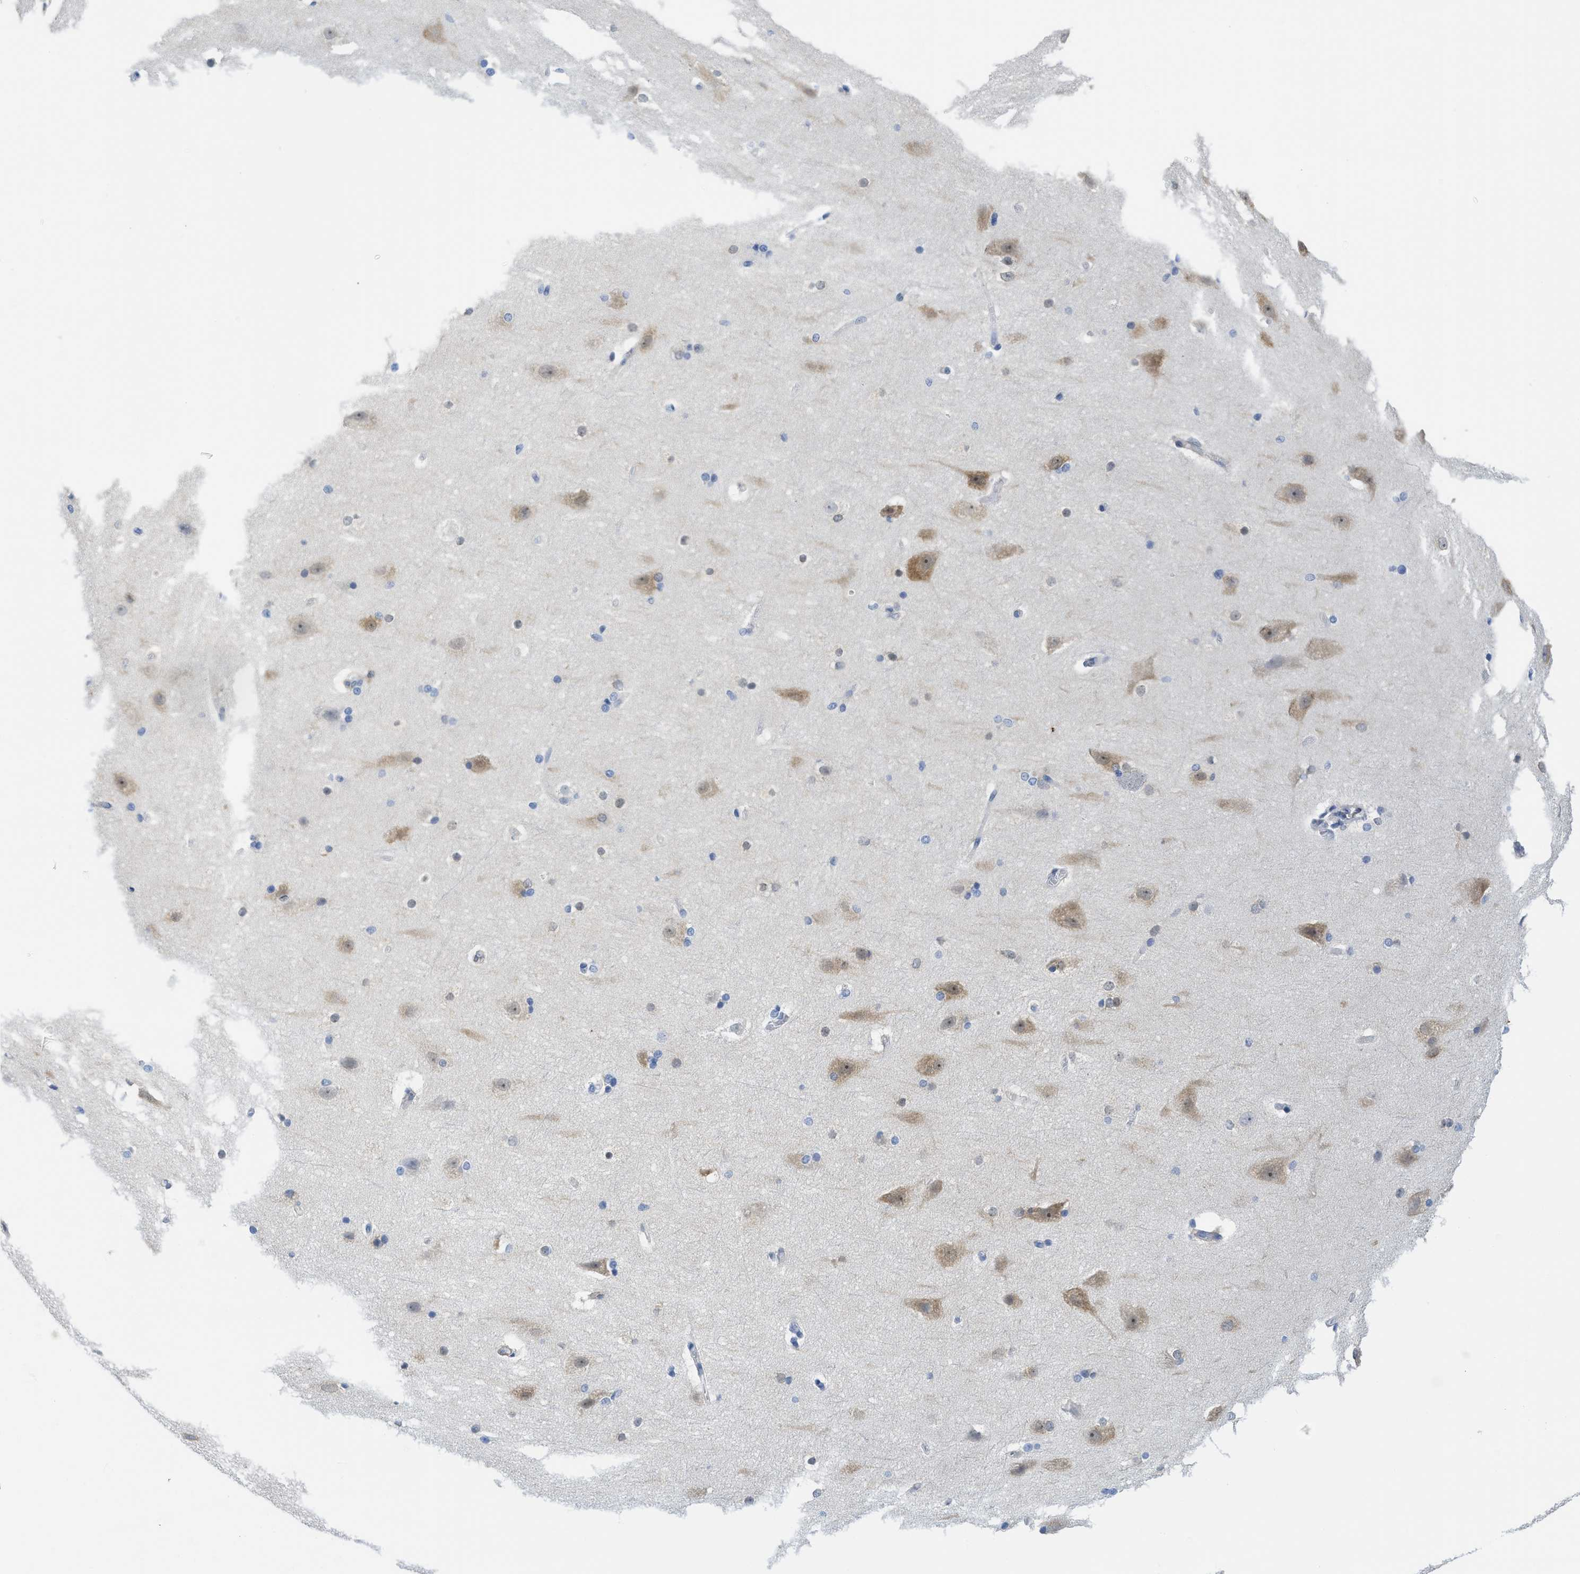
{"staining": {"intensity": "weak", "quantity": ">75%", "location": "cytoplasmic/membranous"}, "tissue": "cerebral cortex", "cell_type": "Endothelial cells", "image_type": "normal", "snomed": [{"axis": "morphology", "description": "Normal tissue, NOS"}, {"axis": "topography", "description": "Cerebral cortex"}, {"axis": "topography", "description": "Hippocampus"}], "caption": "Immunohistochemistry photomicrograph of benign cerebral cortex: human cerebral cortex stained using IHC shows low levels of weak protein expression localized specifically in the cytoplasmic/membranous of endothelial cells, appearing as a cytoplasmic/membranous brown color.", "gene": "TUB", "patient": {"sex": "female", "age": 19}}